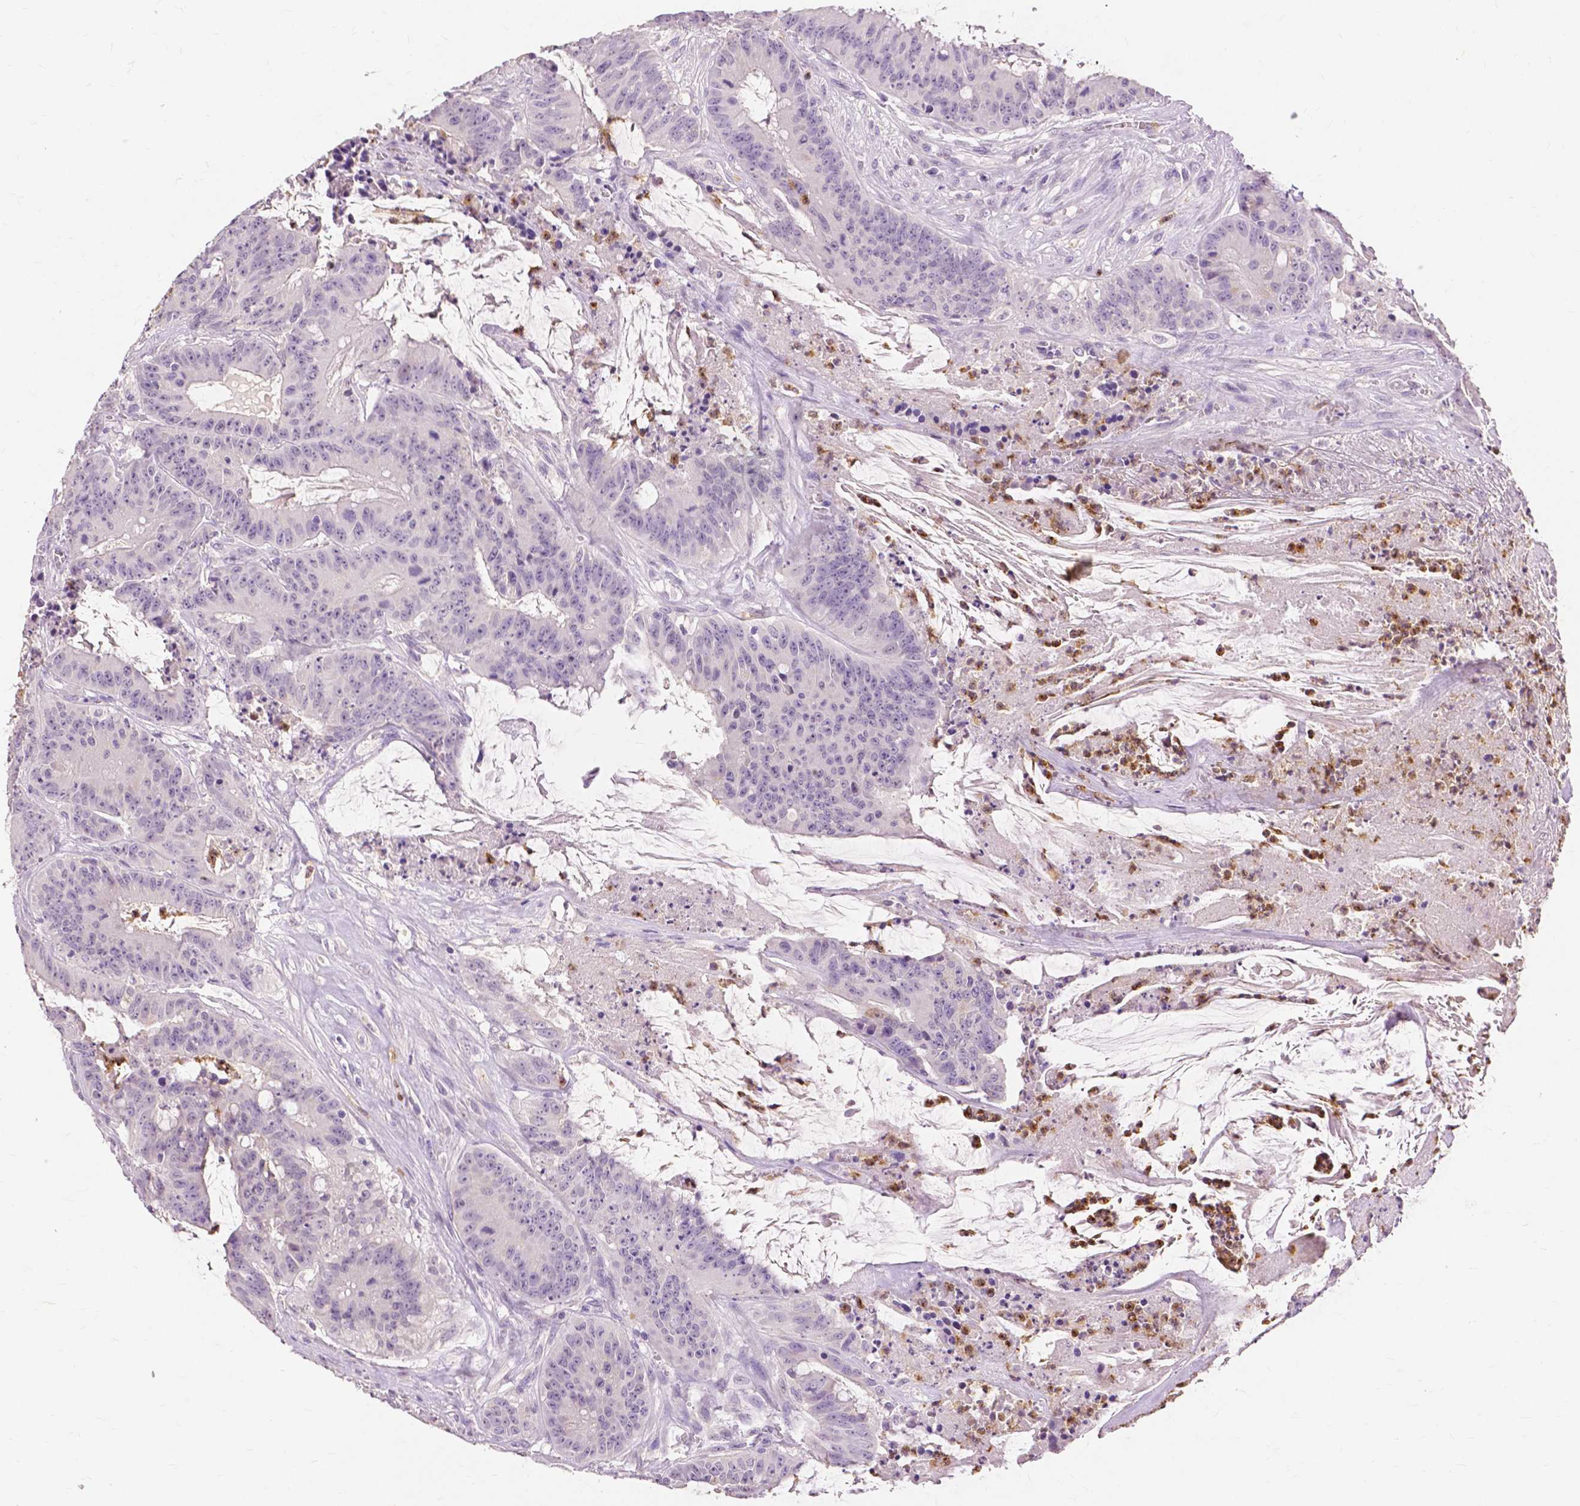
{"staining": {"intensity": "negative", "quantity": "none", "location": "none"}, "tissue": "colorectal cancer", "cell_type": "Tumor cells", "image_type": "cancer", "snomed": [{"axis": "morphology", "description": "Adenocarcinoma, NOS"}, {"axis": "topography", "description": "Colon"}], "caption": "Immunohistochemistry (IHC) histopathology image of human adenocarcinoma (colorectal) stained for a protein (brown), which exhibits no staining in tumor cells. (Brightfield microscopy of DAB (3,3'-diaminobenzidine) IHC at high magnification).", "gene": "CXCR2", "patient": {"sex": "male", "age": 33}}